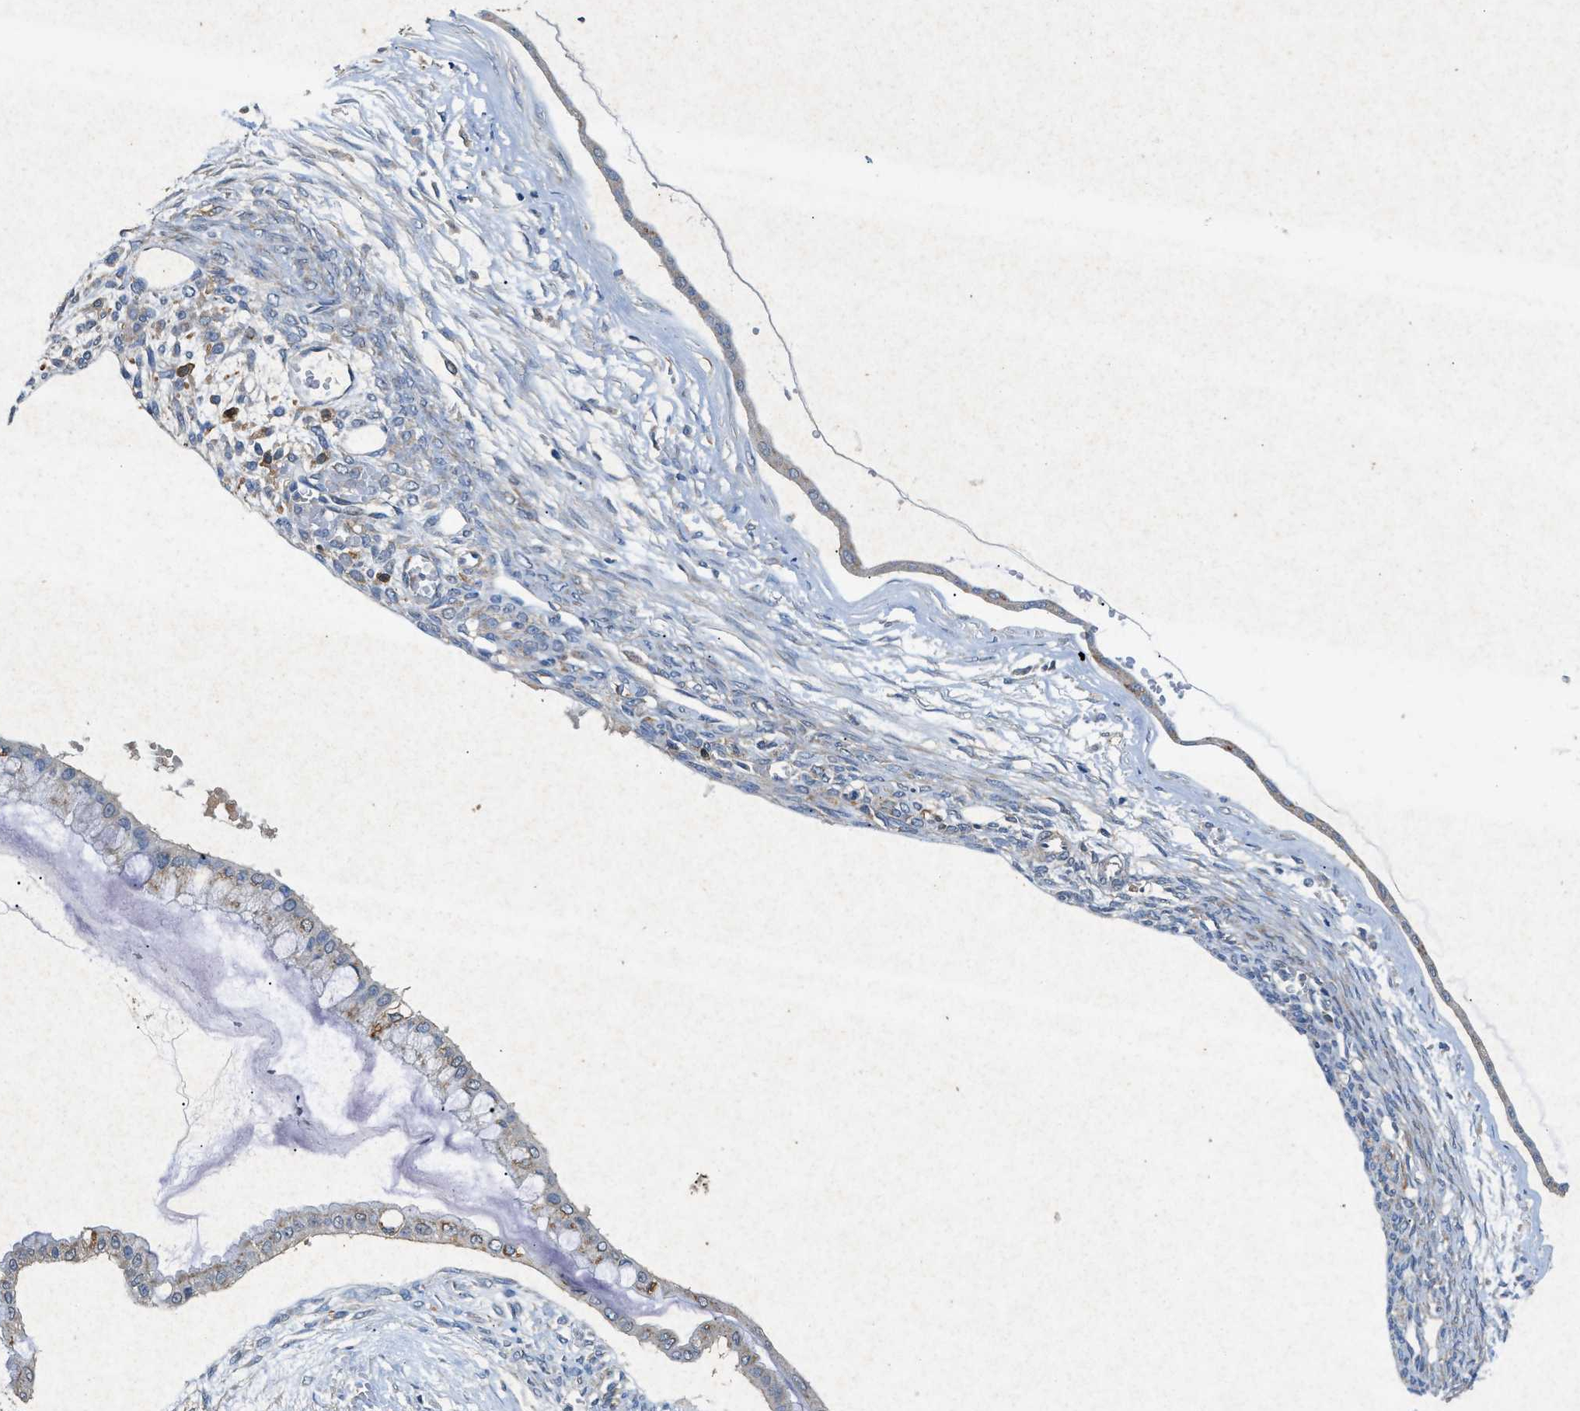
{"staining": {"intensity": "moderate", "quantity": "<25%", "location": "cytoplasmic/membranous"}, "tissue": "ovarian cancer", "cell_type": "Tumor cells", "image_type": "cancer", "snomed": [{"axis": "morphology", "description": "Cystadenocarcinoma, mucinous, NOS"}, {"axis": "topography", "description": "Ovary"}], "caption": "Brown immunohistochemical staining in ovarian cancer (mucinous cystadenocarcinoma) reveals moderate cytoplasmic/membranous expression in about <25% of tumor cells.", "gene": "CDK15", "patient": {"sex": "female", "age": 73}}